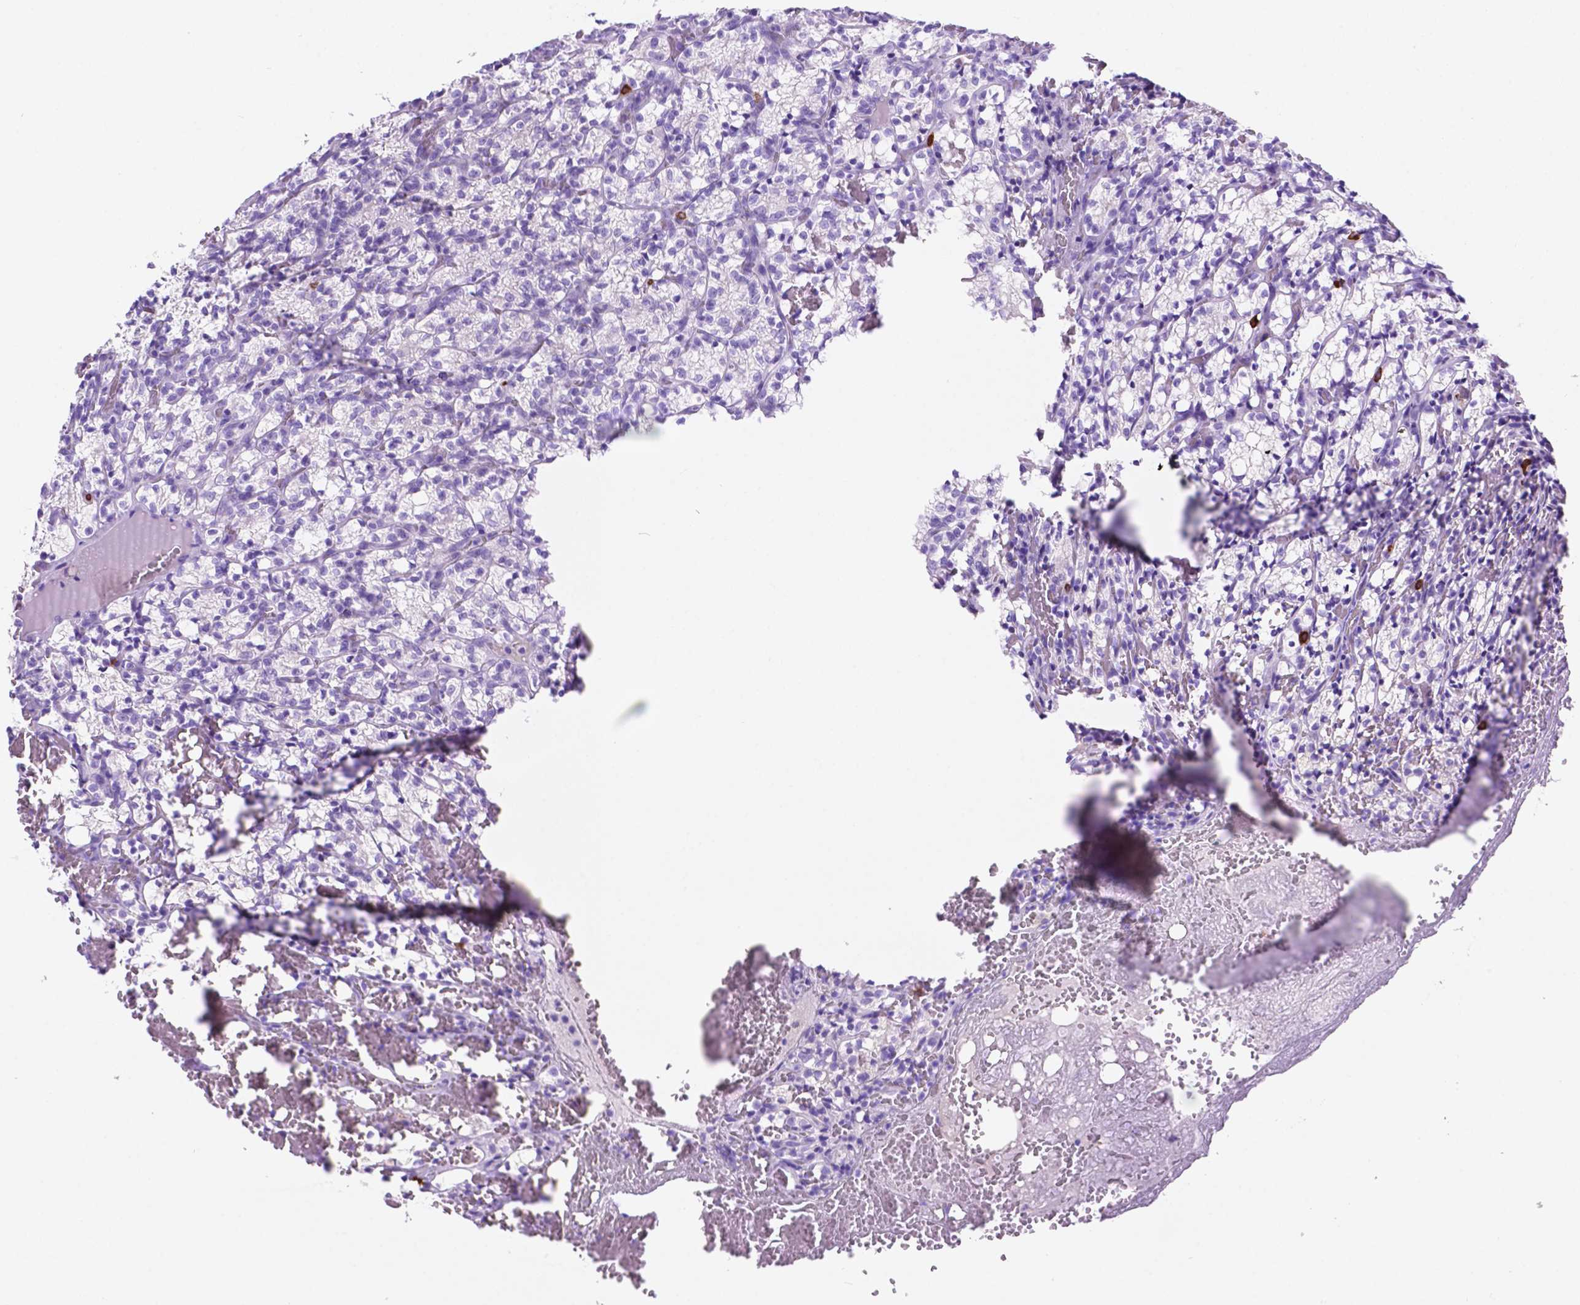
{"staining": {"intensity": "negative", "quantity": "none", "location": "none"}, "tissue": "renal cancer", "cell_type": "Tumor cells", "image_type": "cancer", "snomed": [{"axis": "morphology", "description": "Adenocarcinoma, NOS"}, {"axis": "topography", "description": "Kidney"}], "caption": "Tumor cells are negative for protein expression in human renal adenocarcinoma.", "gene": "FOXB2", "patient": {"sex": "female", "age": 69}}